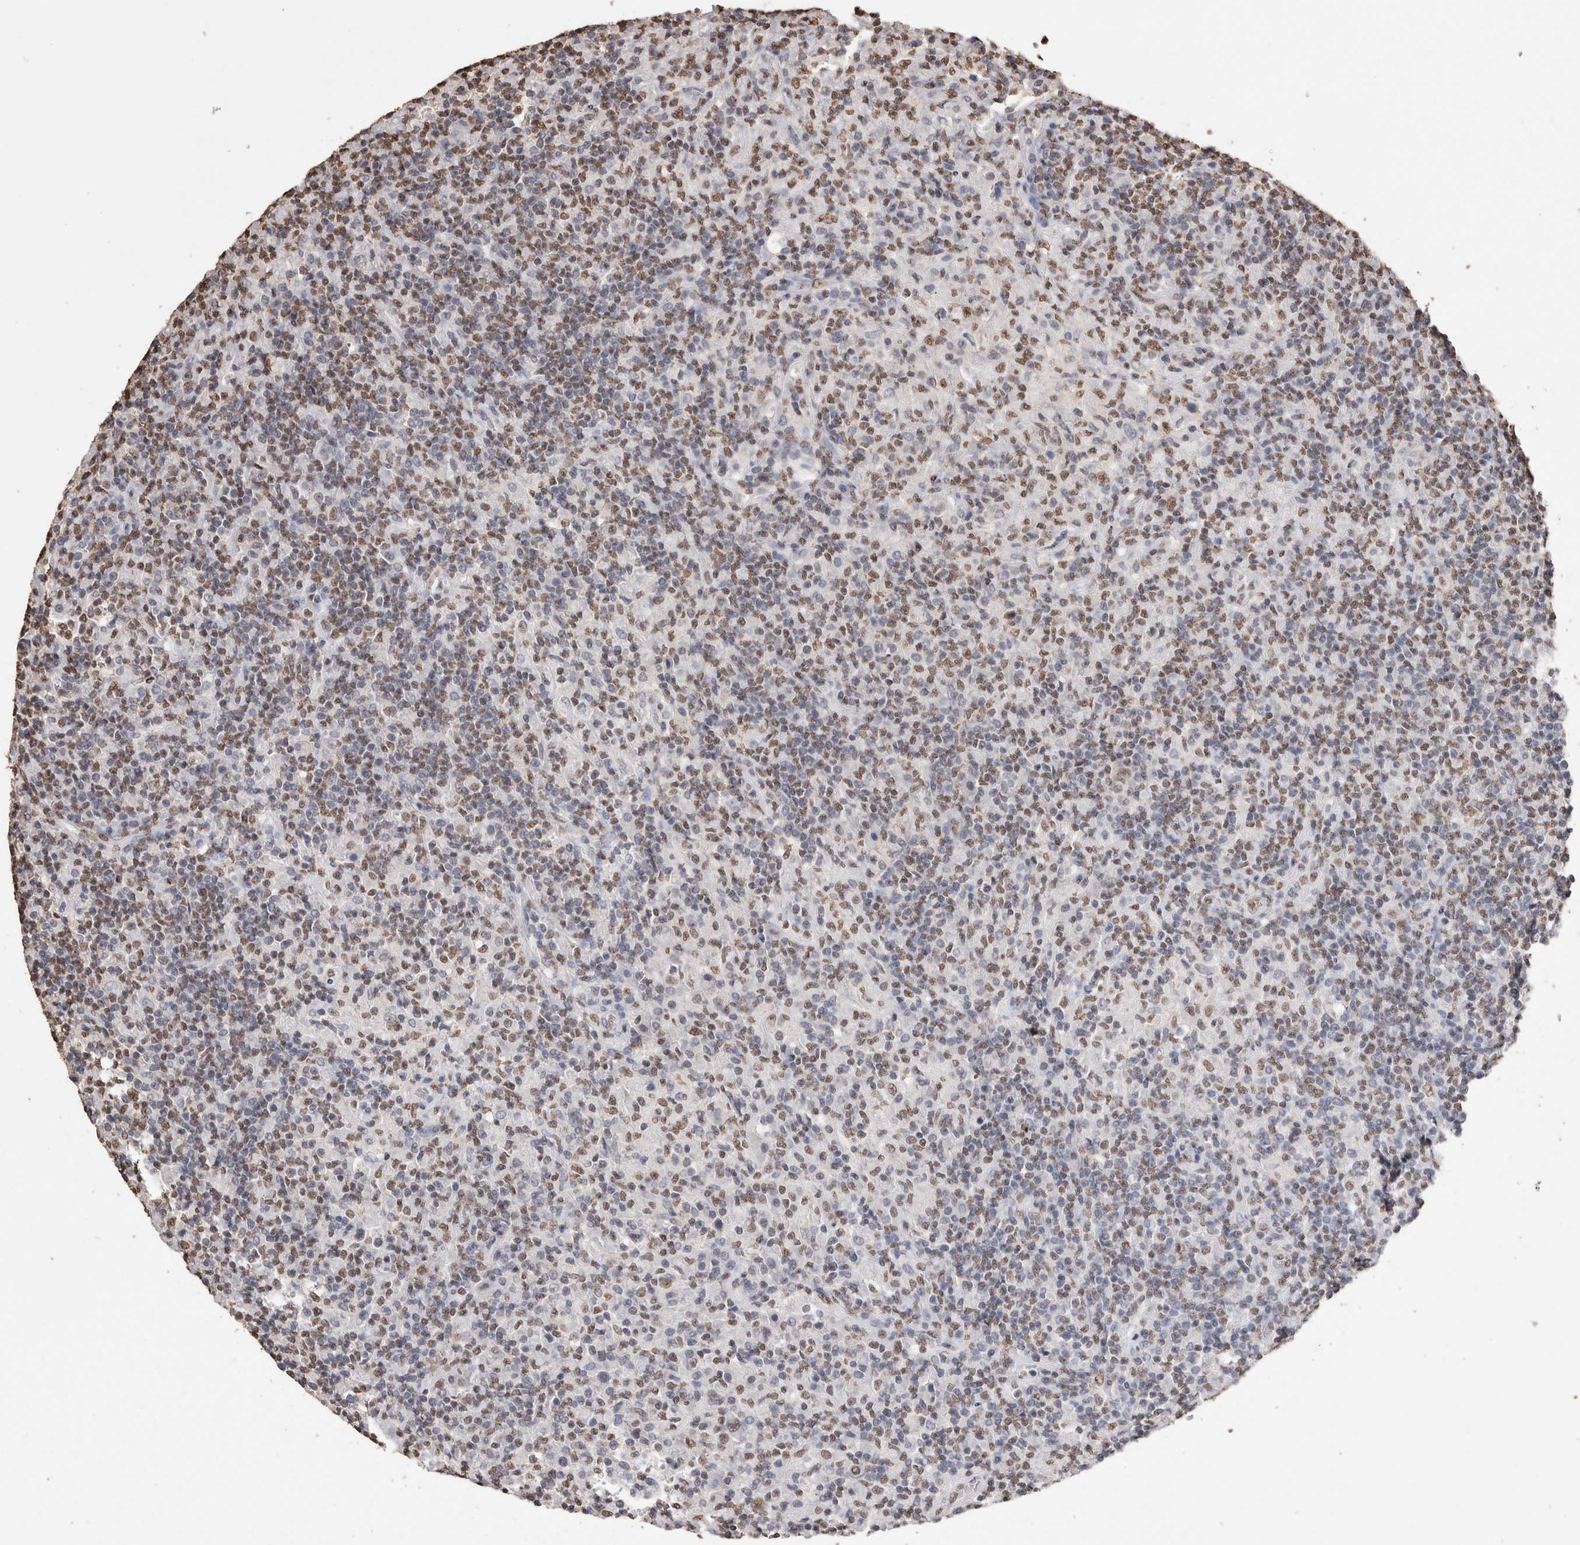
{"staining": {"intensity": "negative", "quantity": "none", "location": "none"}, "tissue": "lymphoma", "cell_type": "Tumor cells", "image_type": "cancer", "snomed": [{"axis": "morphology", "description": "Hodgkin's disease, NOS"}, {"axis": "topography", "description": "Lymph node"}], "caption": "Tumor cells are negative for protein expression in human lymphoma.", "gene": "NTHL1", "patient": {"sex": "male", "age": 70}}